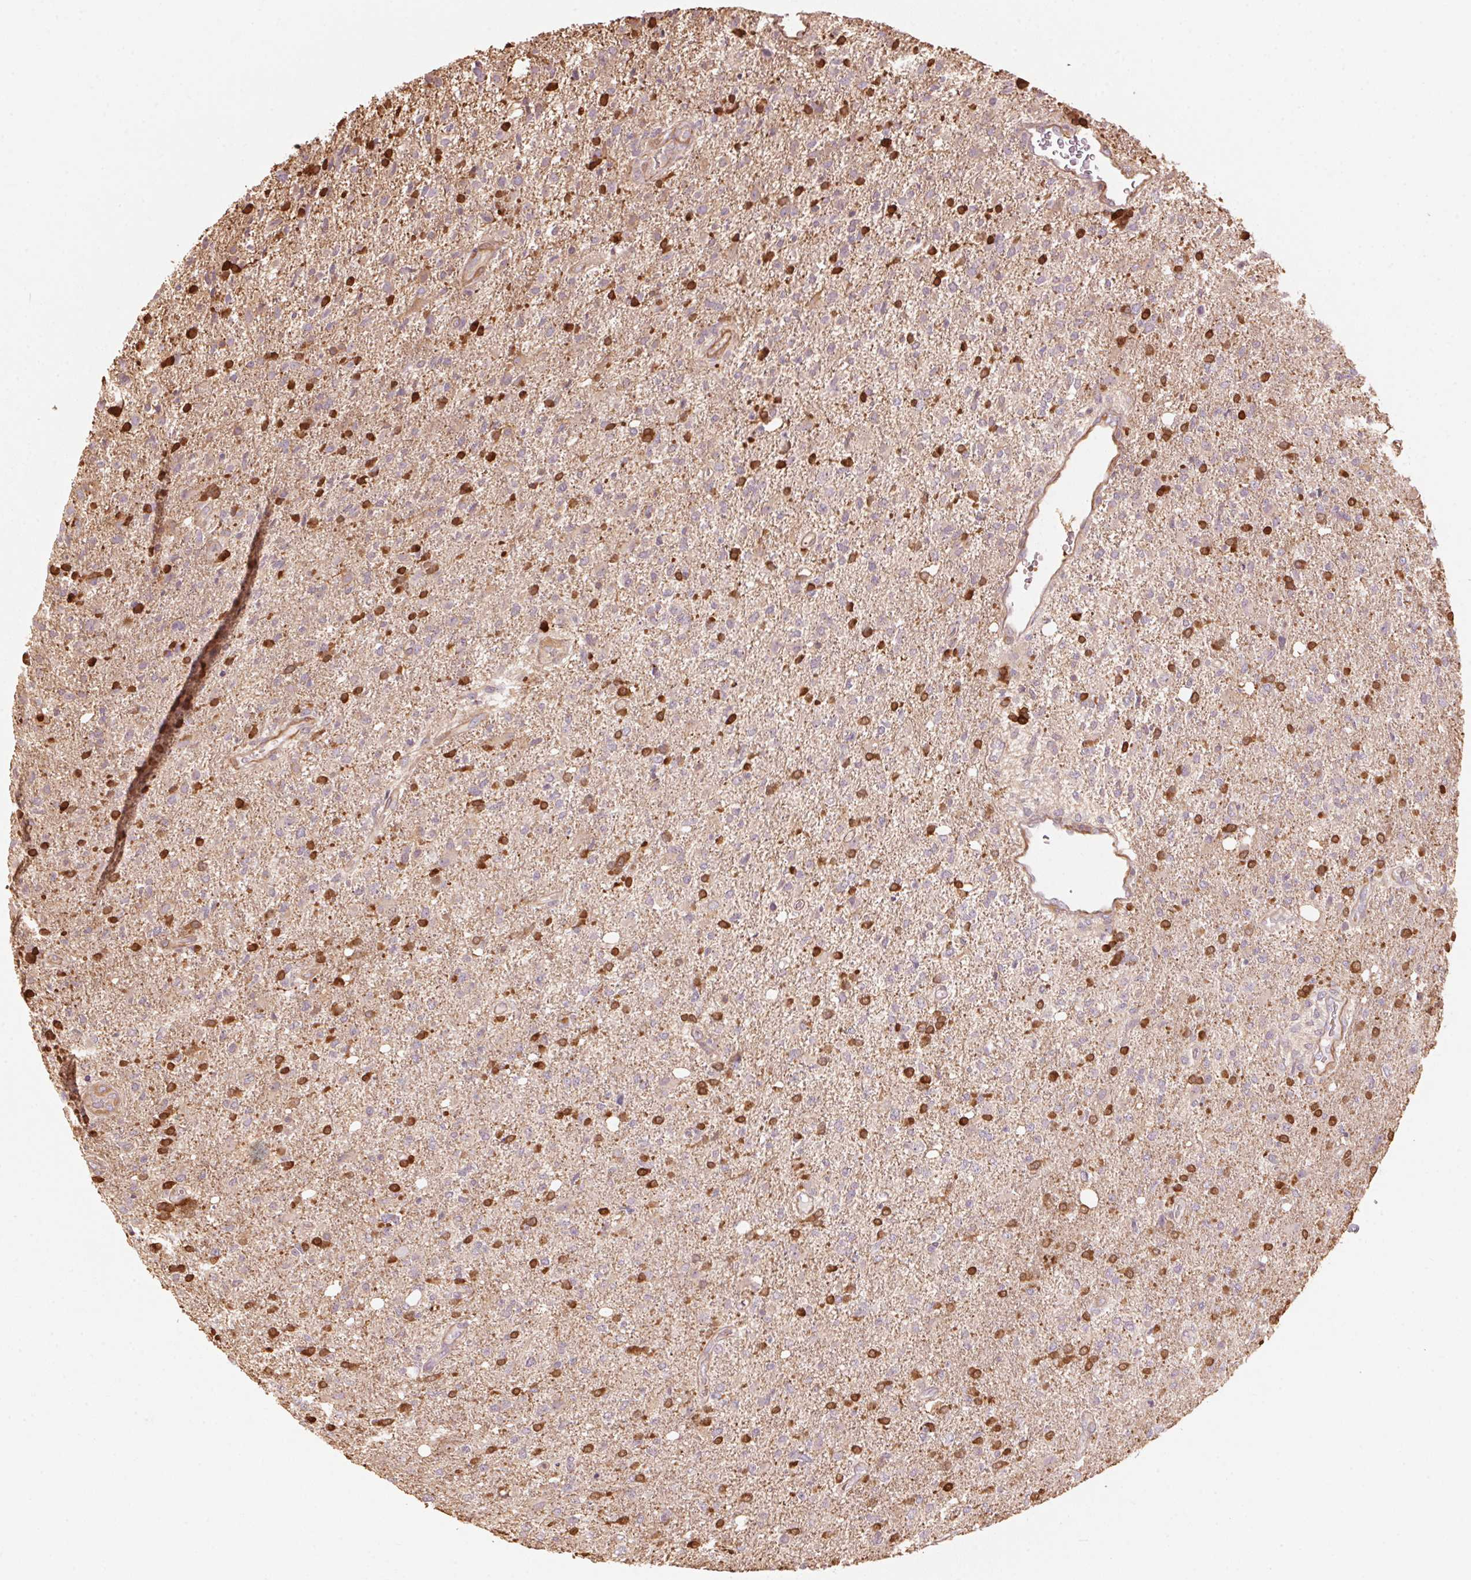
{"staining": {"intensity": "strong", "quantity": "<25%", "location": "cytoplasmic/membranous,nuclear"}, "tissue": "glioma", "cell_type": "Tumor cells", "image_type": "cancer", "snomed": [{"axis": "morphology", "description": "Glioma, malignant, High grade"}, {"axis": "topography", "description": "Cerebral cortex"}], "caption": "This is a histology image of immunohistochemistry staining of malignant high-grade glioma, which shows strong staining in the cytoplasmic/membranous and nuclear of tumor cells.", "gene": "QDPR", "patient": {"sex": "male", "age": 70}}